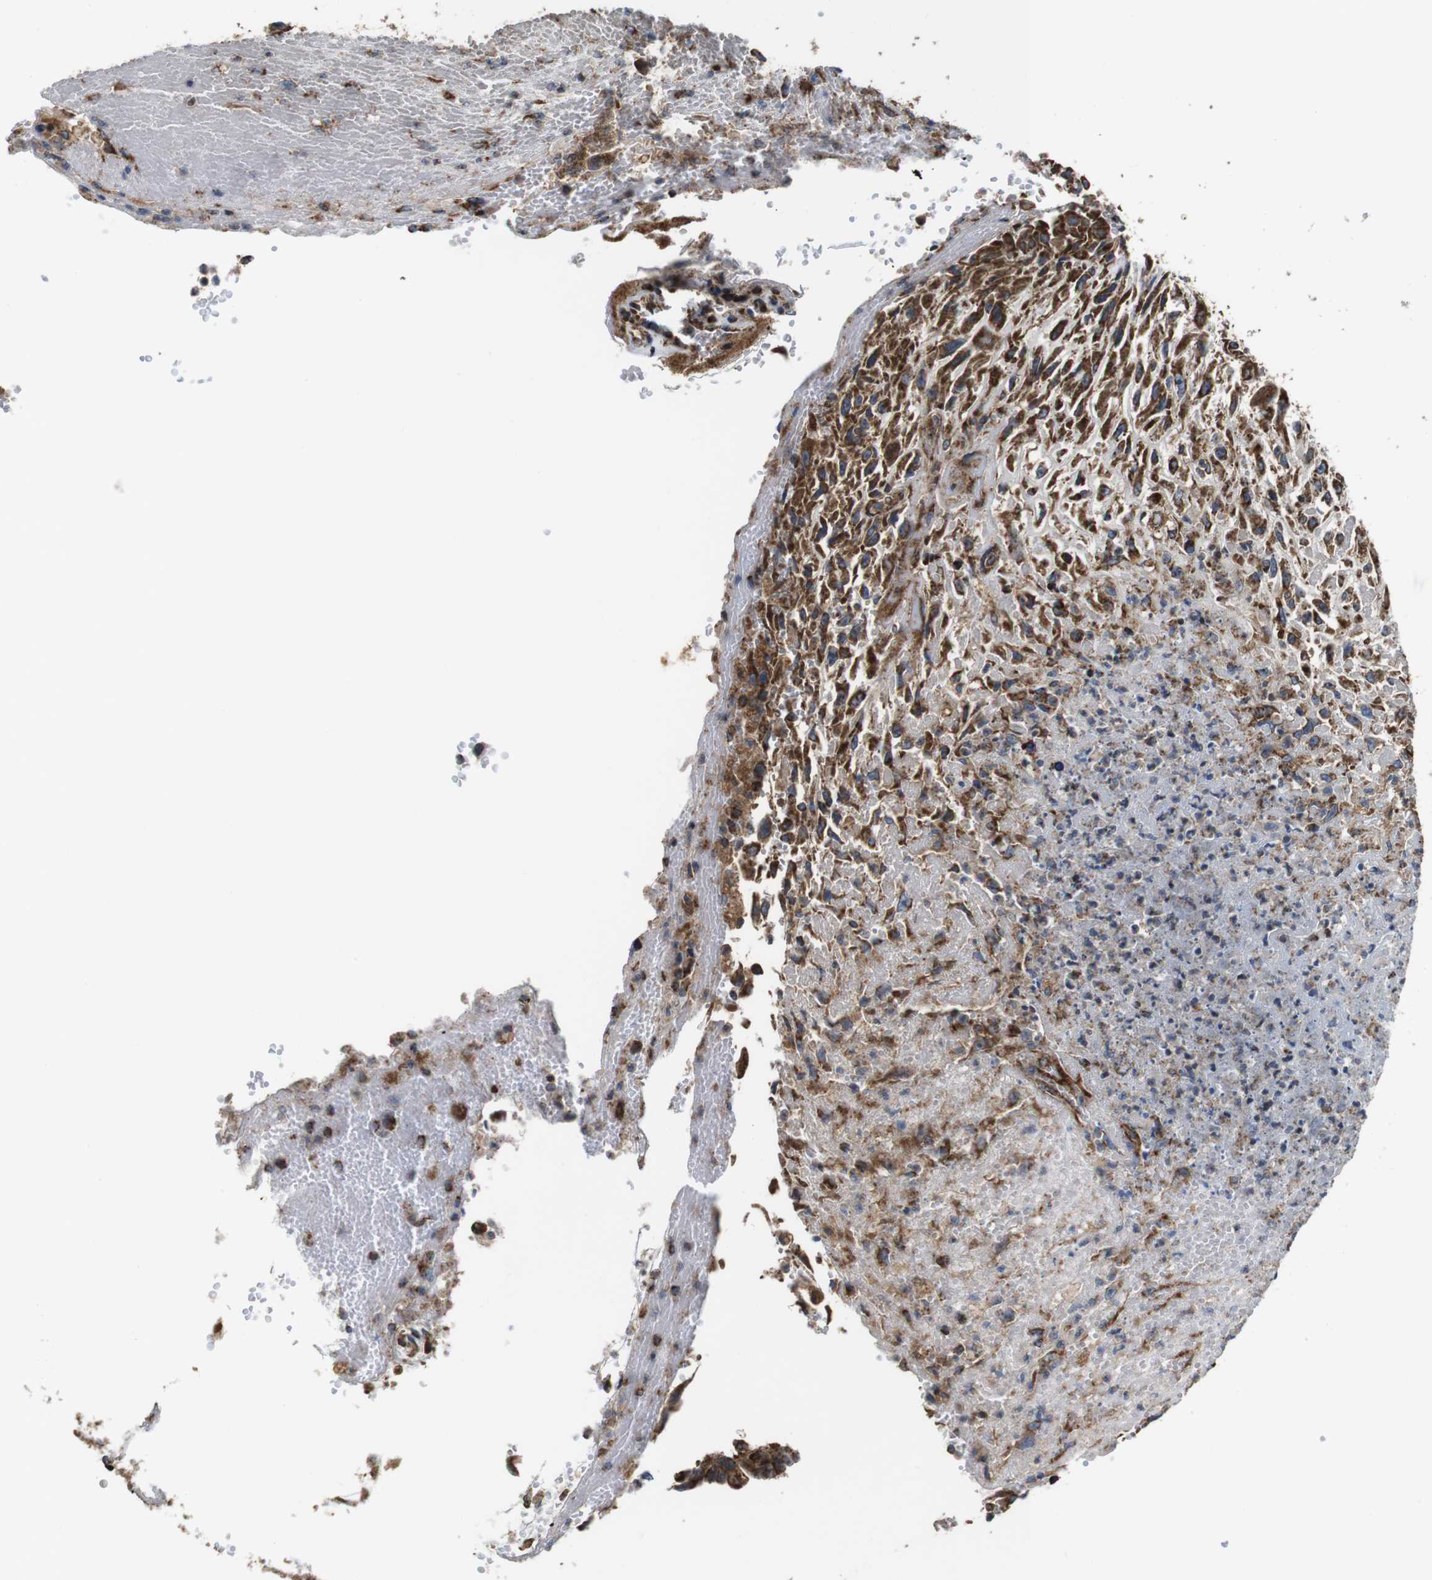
{"staining": {"intensity": "strong", "quantity": "25%-75%", "location": "cytoplasmic/membranous"}, "tissue": "urothelial cancer", "cell_type": "Tumor cells", "image_type": "cancer", "snomed": [{"axis": "morphology", "description": "Urothelial carcinoma, High grade"}, {"axis": "topography", "description": "Urinary bladder"}], "caption": "This is a micrograph of immunohistochemistry staining of urothelial carcinoma (high-grade), which shows strong positivity in the cytoplasmic/membranous of tumor cells.", "gene": "HK1", "patient": {"sex": "male", "age": 66}}